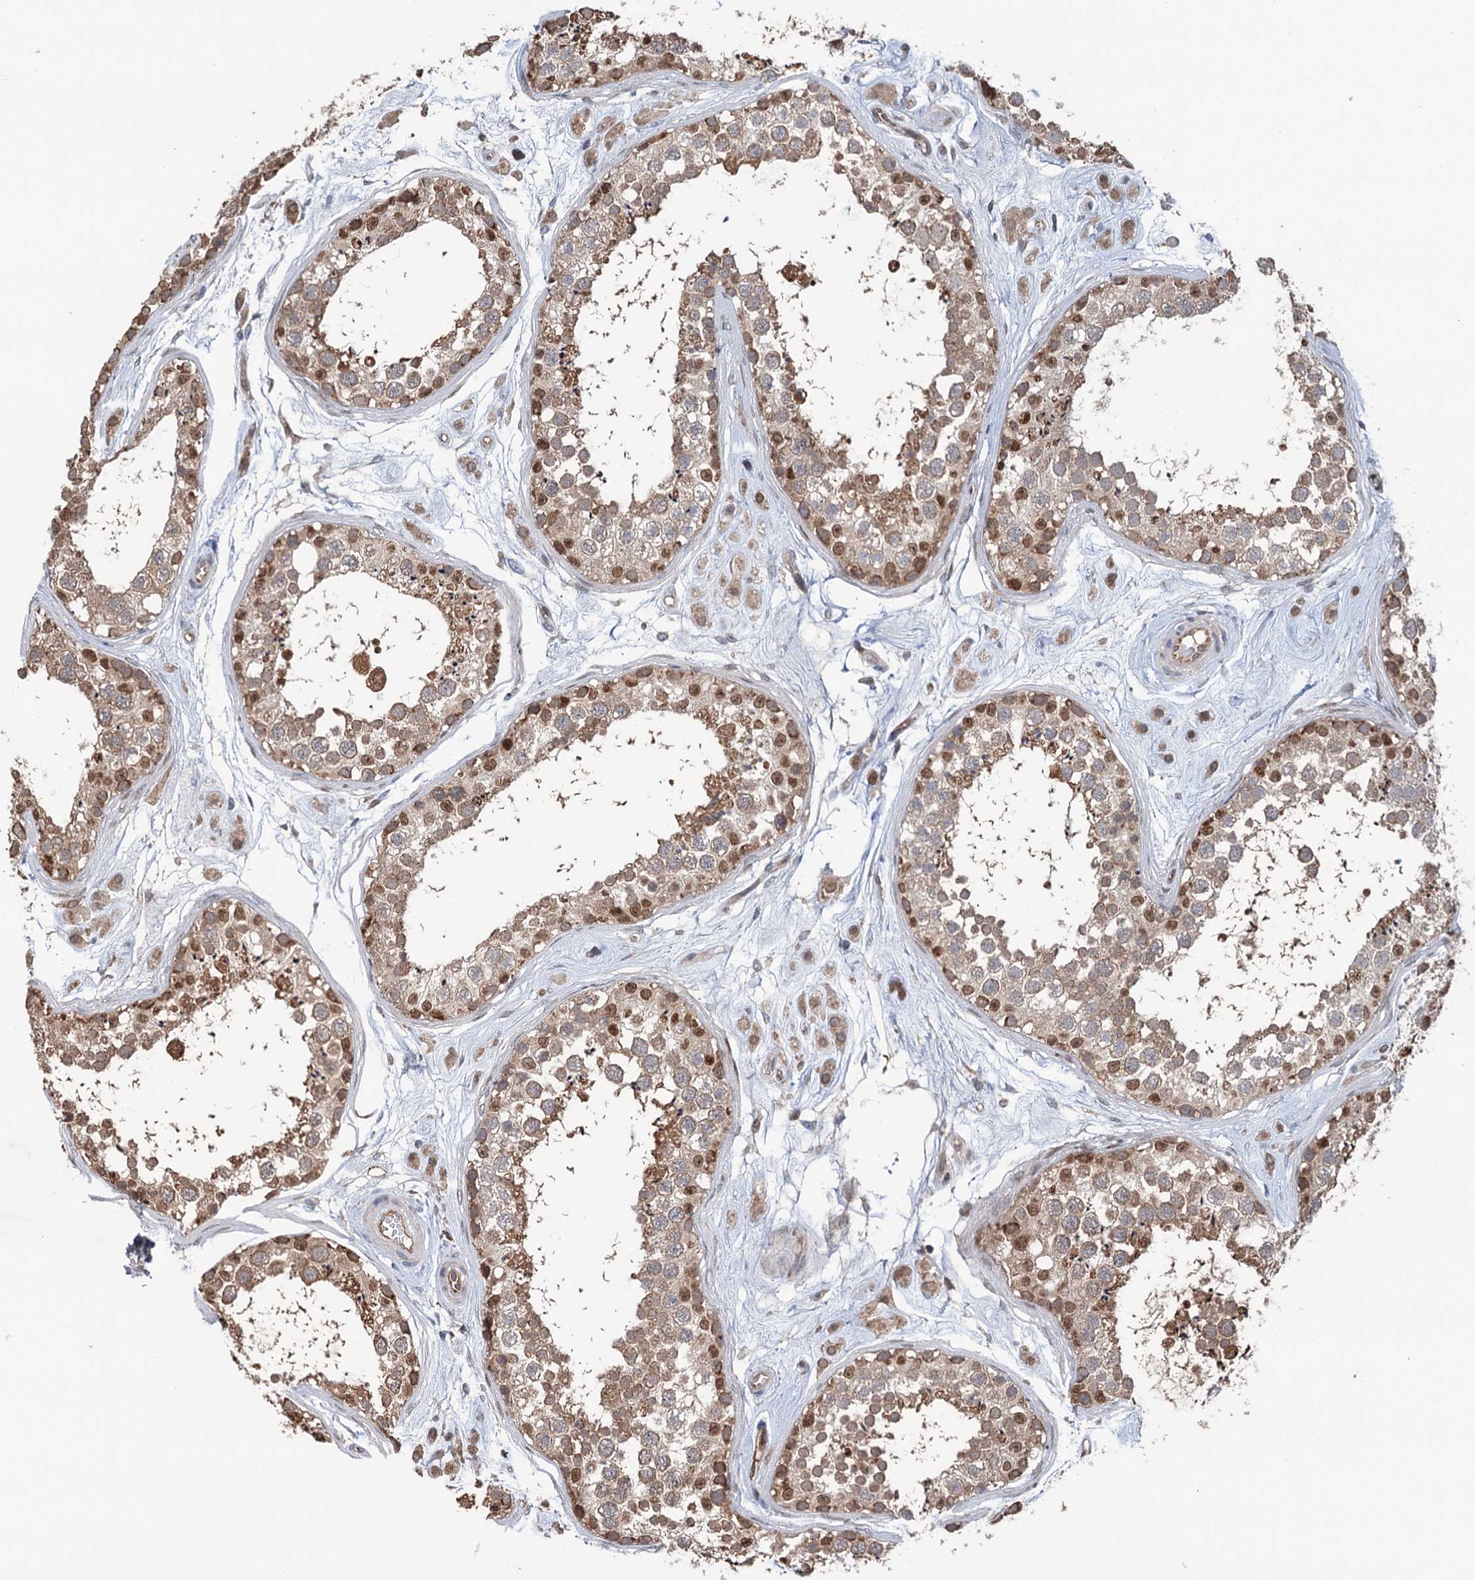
{"staining": {"intensity": "moderate", "quantity": ">75%", "location": "cytoplasmic/membranous,nuclear"}, "tissue": "testis", "cell_type": "Cells in seminiferous ducts", "image_type": "normal", "snomed": [{"axis": "morphology", "description": "Normal tissue, NOS"}, {"axis": "topography", "description": "Testis"}], "caption": "Immunohistochemistry (IHC) of normal testis exhibits medium levels of moderate cytoplasmic/membranous,nuclear expression in about >75% of cells in seminiferous ducts. (DAB = brown stain, brightfield microscopy at high magnification).", "gene": "NCAPD2", "patient": {"sex": "male", "age": 25}}